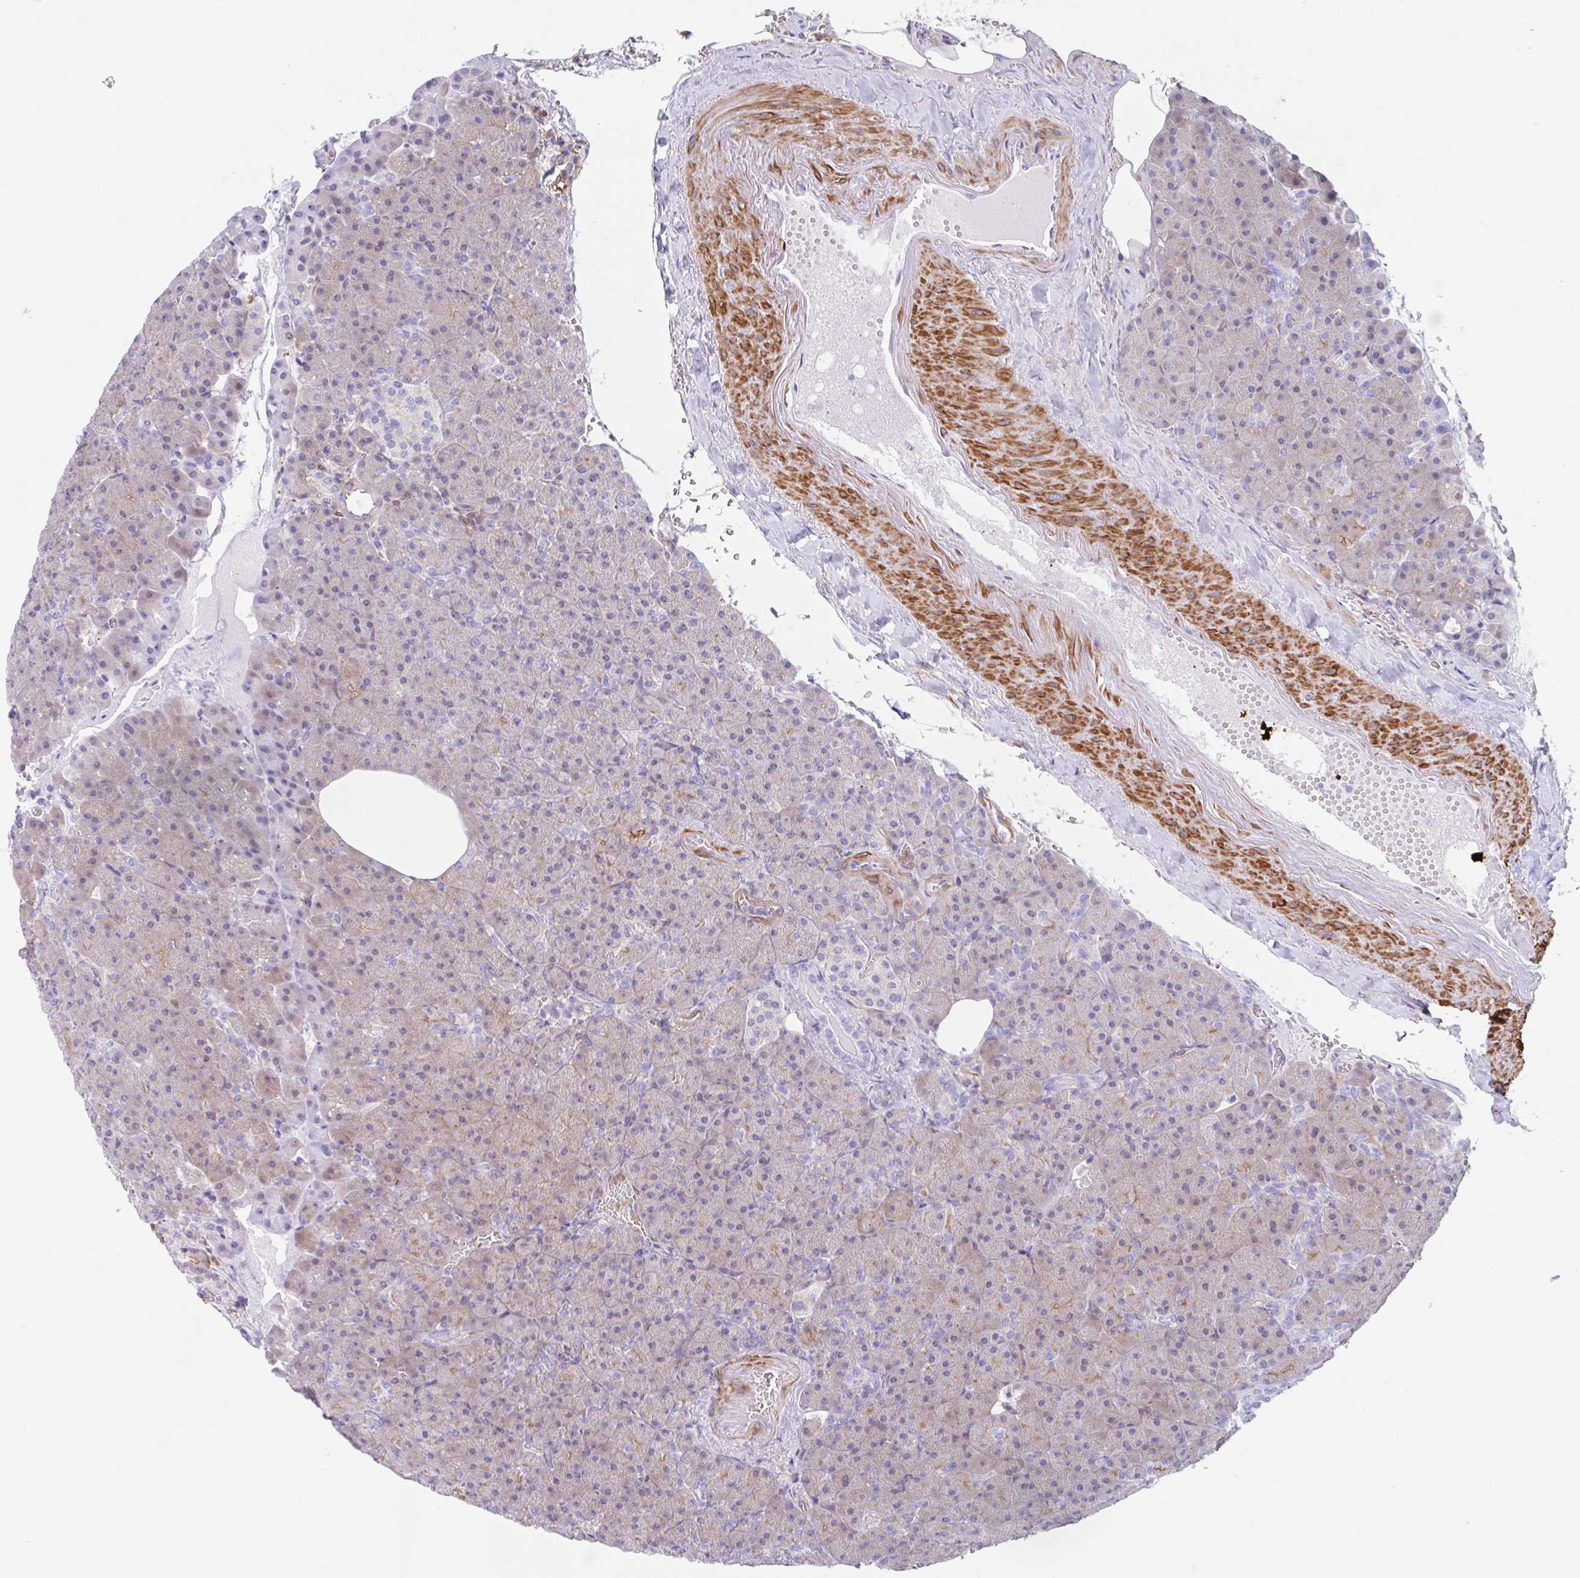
{"staining": {"intensity": "weak", "quantity": "25%-75%", "location": "cytoplasmic/membranous"}, "tissue": "pancreas", "cell_type": "Exocrine glandular cells", "image_type": "normal", "snomed": [{"axis": "morphology", "description": "Normal tissue, NOS"}, {"axis": "topography", "description": "Pancreas"}], "caption": "Approximately 25%-75% of exocrine glandular cells in benign human pancreas display weak cytoplasmic/membranous protein staining as visualized by brown immunohistochemical staining.", "gene": "EFHD1", "patient": {"sex": "female", "age": 74}}